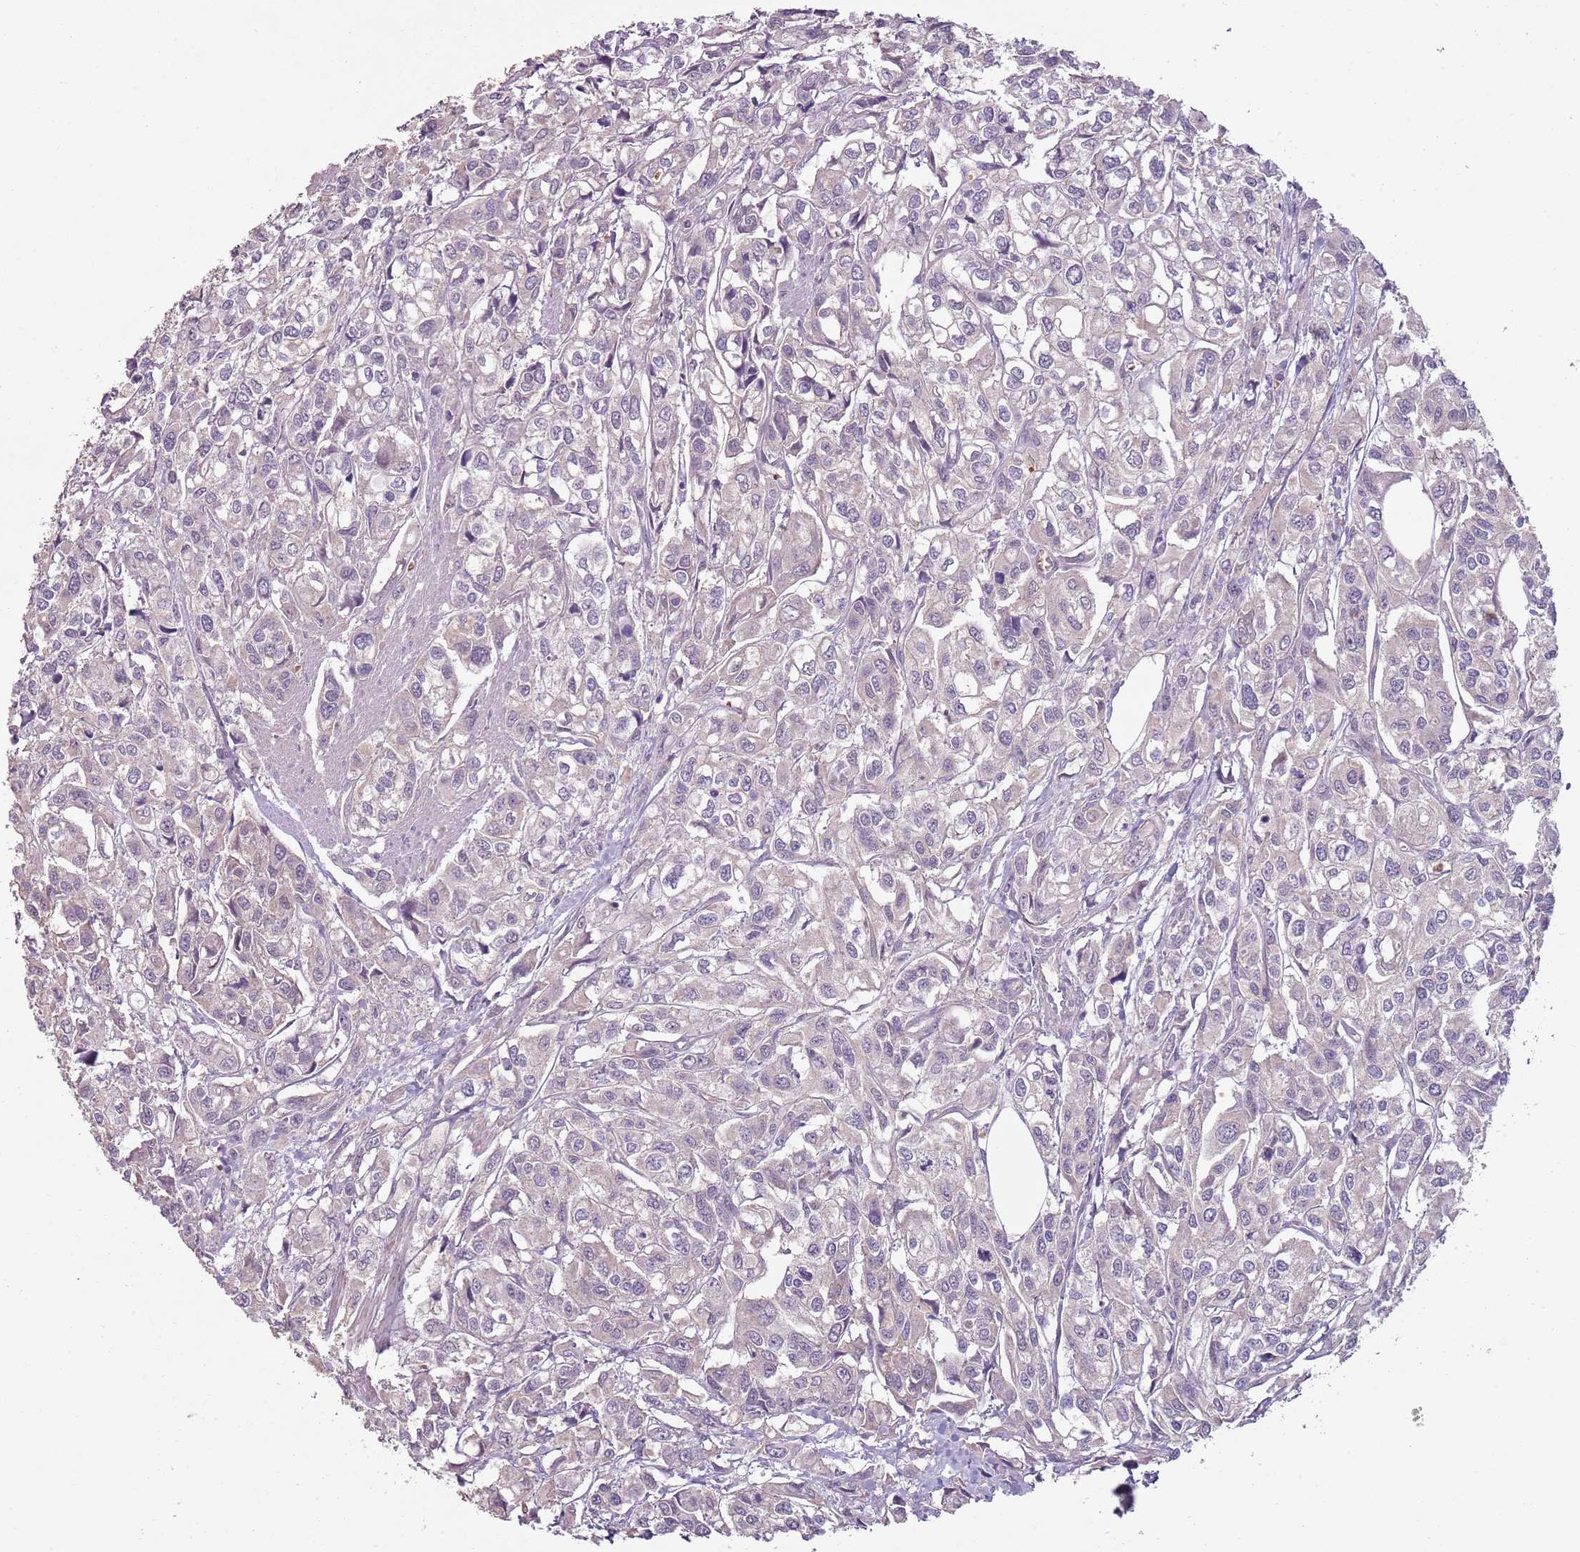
{"staining": {"intensity": "negative", "quantity": "none", "location": "none"}, "tissue": "urothelial cancer", "cell_type": "Tumor cells", "image_type": "cancer", "snomed": [{"axis": "morphology", "description": "Urothelial carcinoma, High grade"}, {"axis": "topography", "description": "Urinary bladder"}], "caption": "Tumor cells show no significant protein expression in urothelial cancer.", "gene": "TEKT4", "patient": {"sex": "male", "age": 67}}